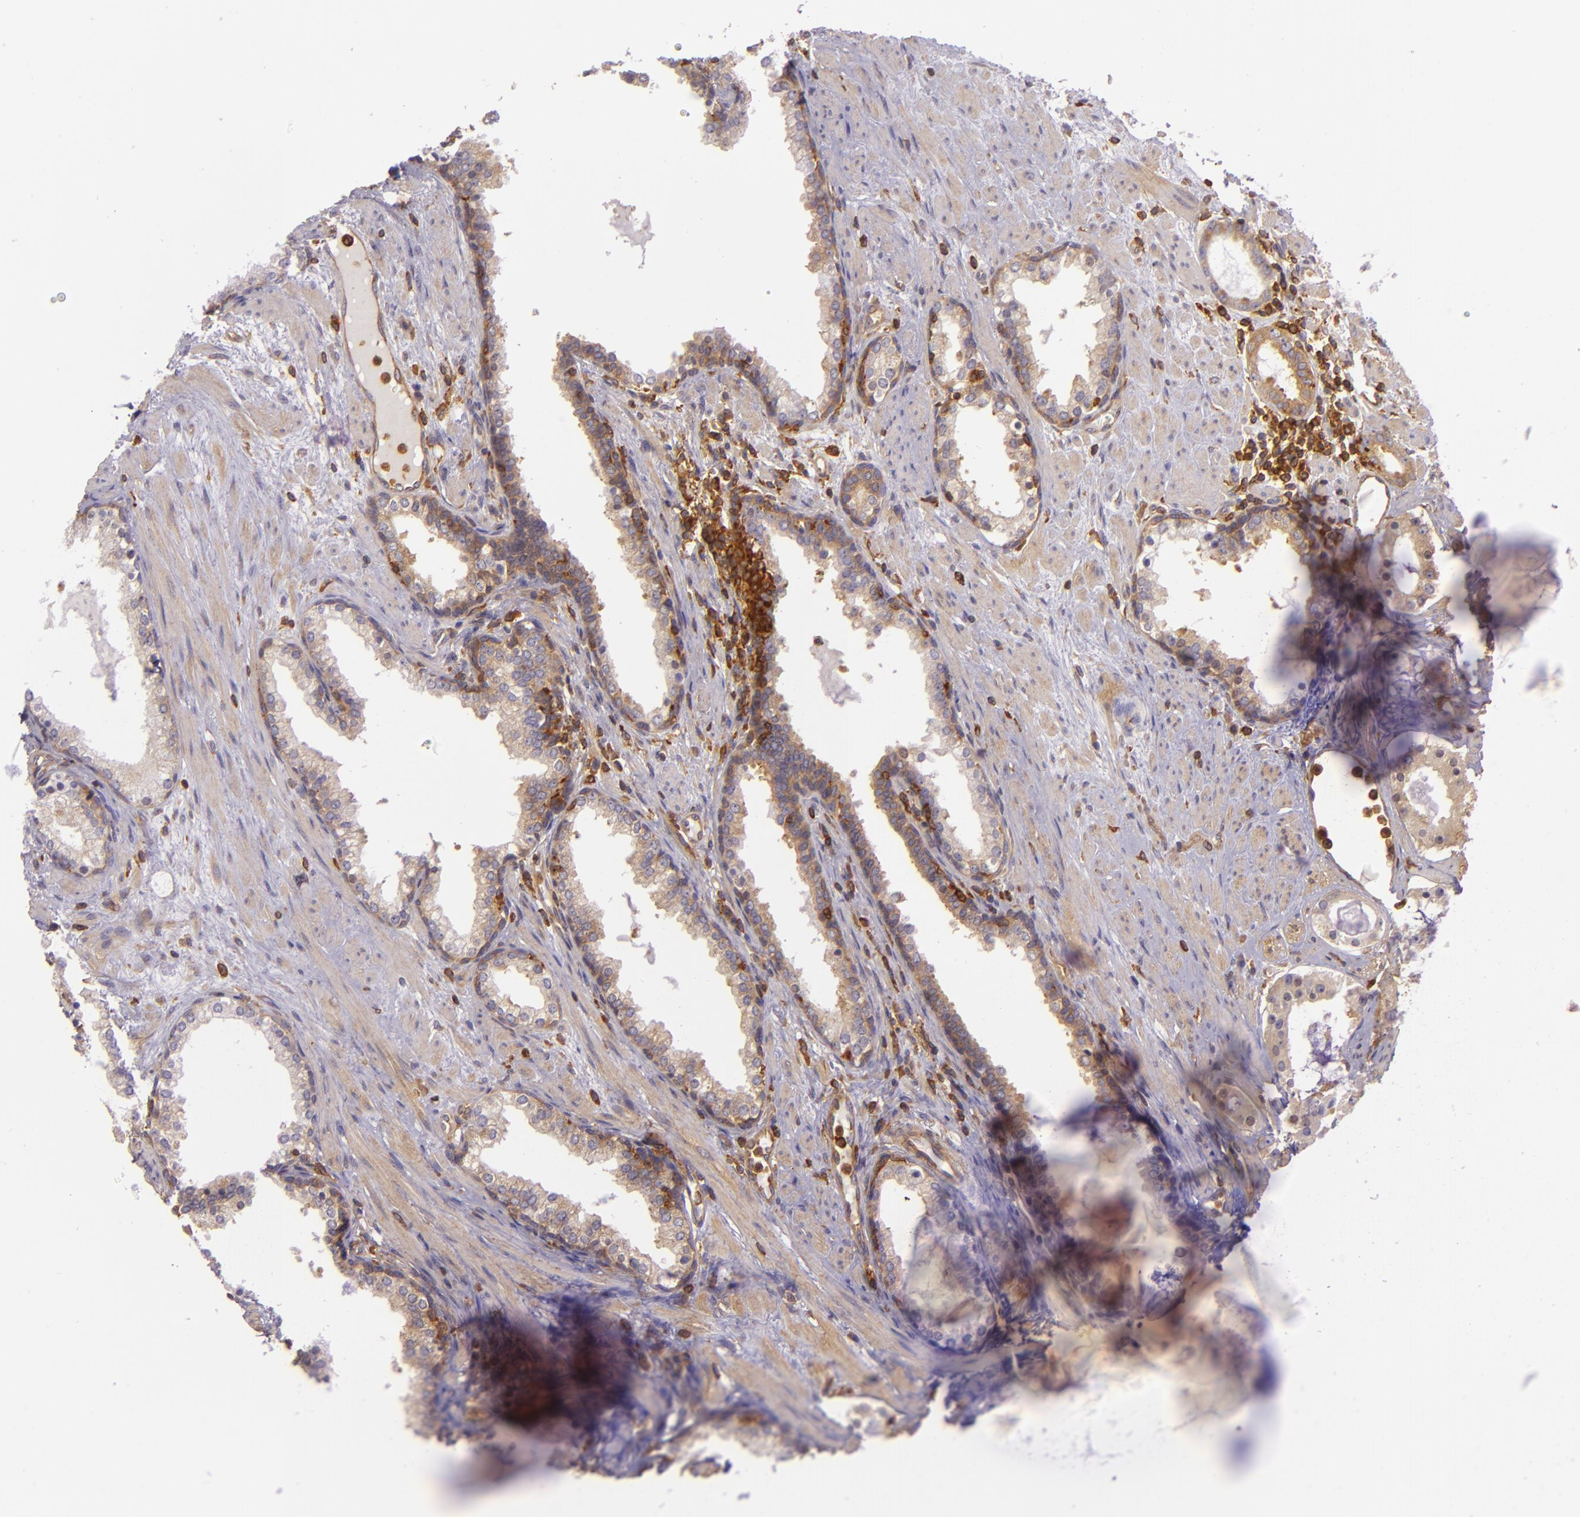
{"staining": {"intensity": "moderate", "quantity": ">75%", "location": "cytoplasmic/membranous"}, "tissue": "prostate cancer", "cell_type": "Tumor cells", "image_type": "cancer", "snomed": [{"axis": "morphology", "description": "Adenocarcinoma, Medium grade"}, {"axis": "topography", "description": "Prostate"}], "caption": "Prostate adenocarcinoma (medium-grade) tissue displays moderate cytoplasmic/membranous positivity in approximately >75% of tumor cells (DAB (3,3'-diaminobenzidine) IHC with brightfield microscopy, high magnification).", "gene": "TLN1", "patient": {"sex": "male", "age": 73}}